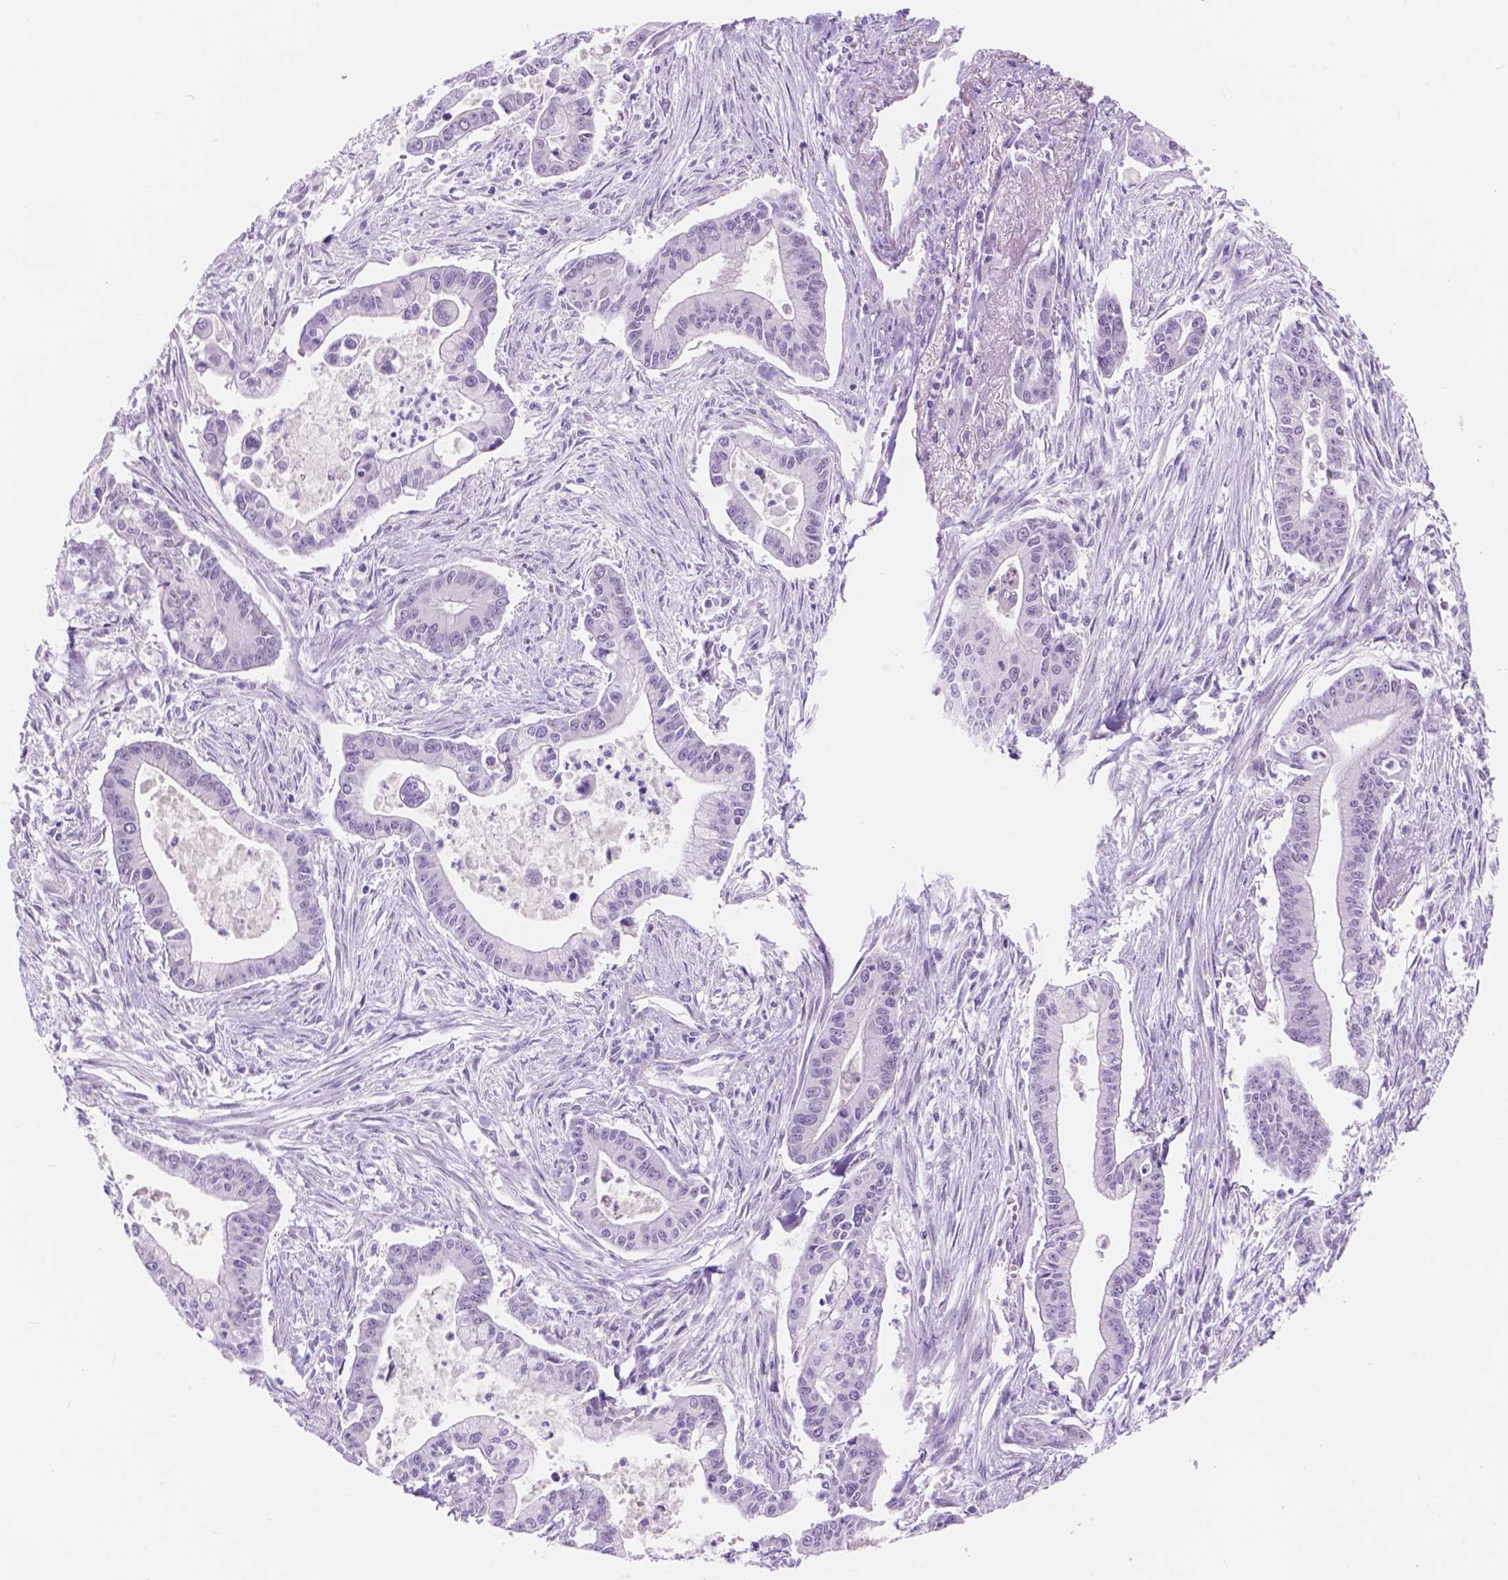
{"staining": {"intensity": "negative", "quantity": "none", "location": "none"}, "tissue": "pancreatic cancer", "cell_type": "Tumor cells", "image_type": "cancer", "snomed": [{"axis": "morphology", "description": "Adenocarcinoma, NOS"}, {"axis": "topography", "description": "Pancreas"}], "caption": "IHC micrograph of neoplastic tissue: pancreatic cancer stained with DAB (3,3'-diaminobenzidine) shows no significant protein expression in tumor cells.", "gene": "DCC", "patient": {"sex": "female", "age": 65}}